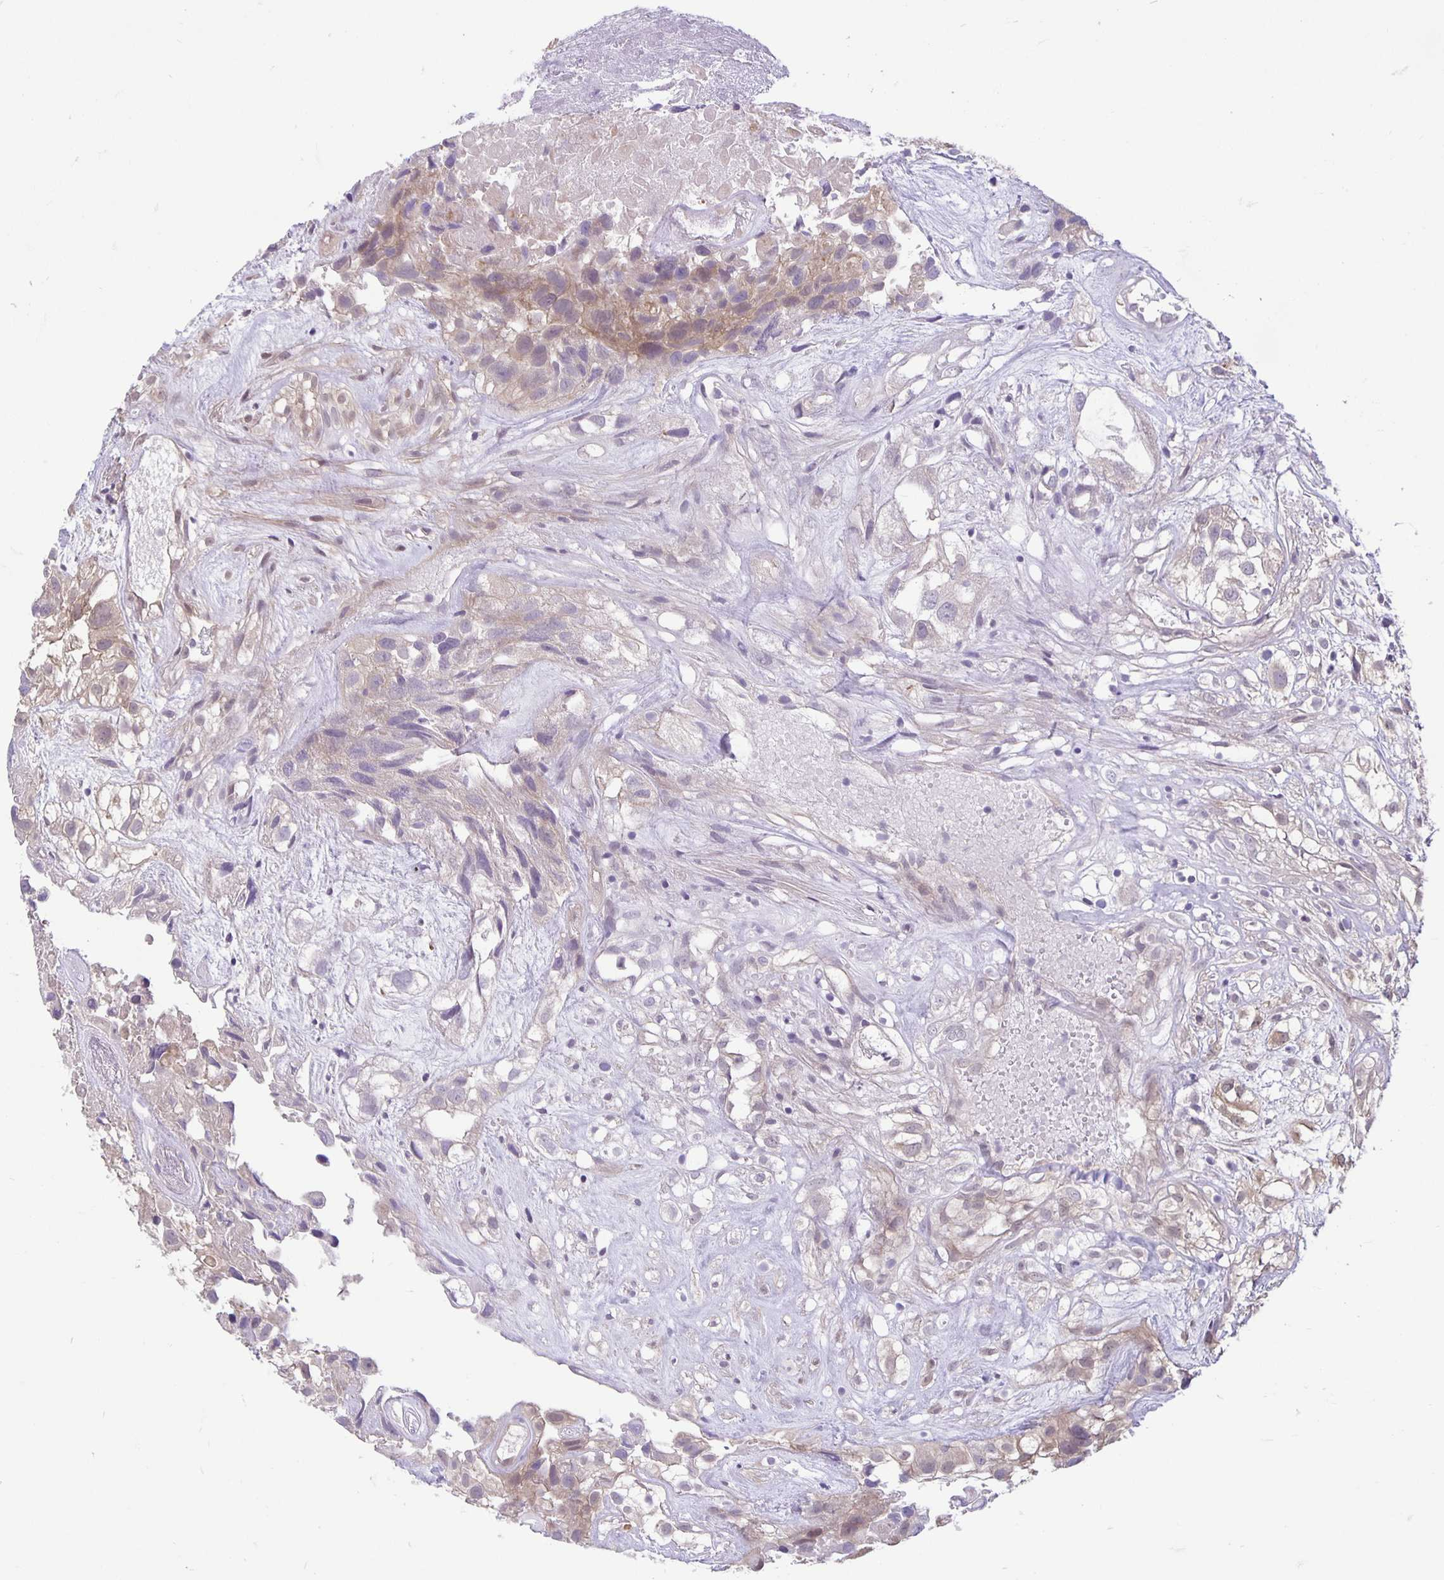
{"staining": {"intensity": "weak", "quantity": "<25%", "location": "cytoplasmic/membranous"}, "tissue": "urothelial cancer", "cell_type": "Tumor cells", "image_type": "cancer", "snomed": [{"axis": "morphology", "description": "Urothelial carcinoma, High grade"}, {"axis": "topography", "description": "Urinary bladder"}], "caption": "Immunohistochemistry micrograph of neoplastic tissue: high-grade urothelial carcinoma stained with DAB displays no significant protein staining in tumor cells.", "gene": "TAX1BP3", "patient": {"sex": "male", "age": 56}}